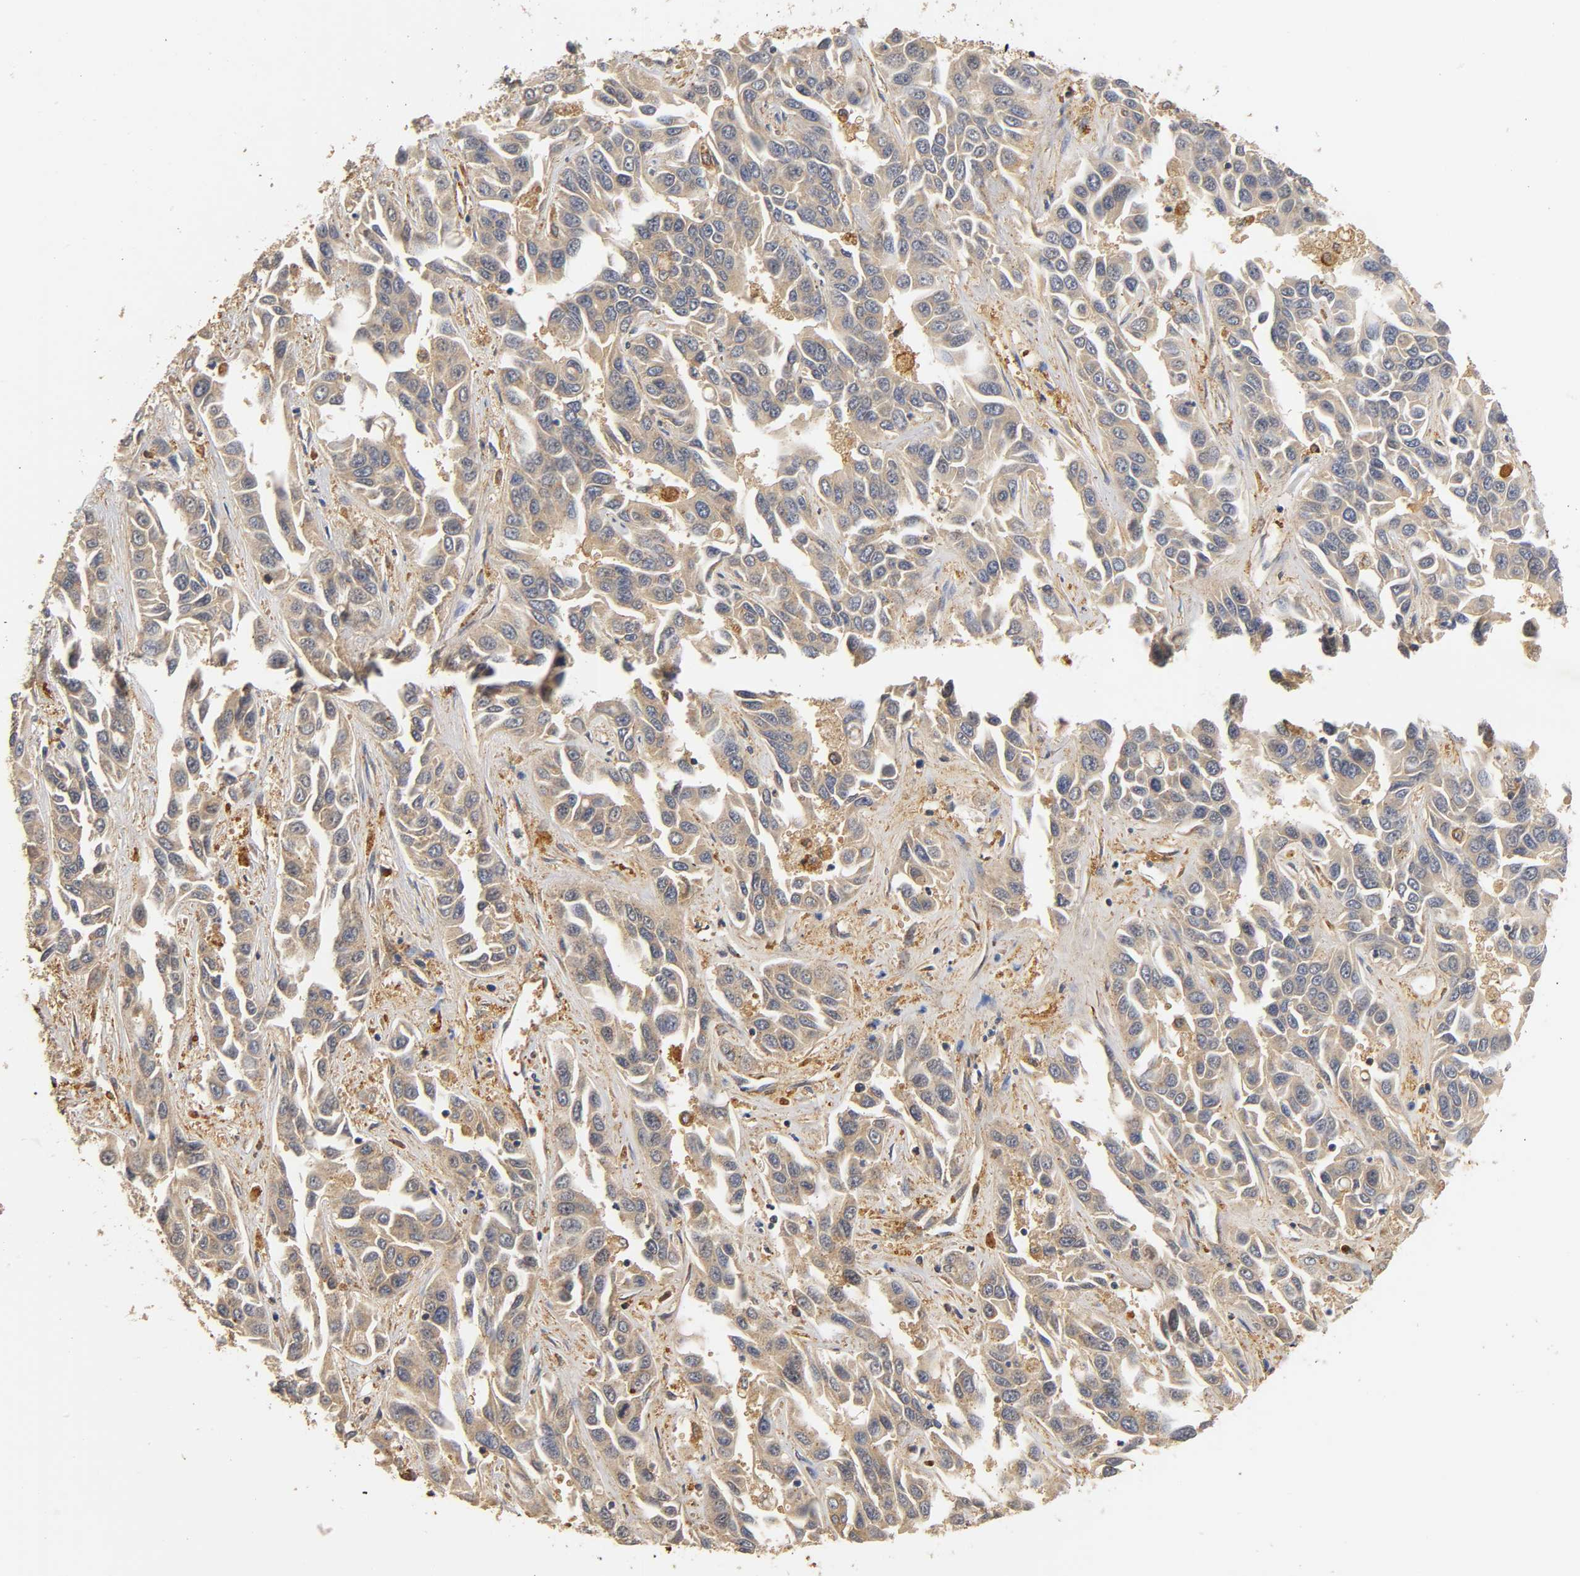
{"staining": {"intensity": "moderate", "quantity": ">75%", "location": "cytoplasmic/membranous"}, "tissue": "liver cancer", "cell_type": "Tumor cells", "image_type": "cancer", "snomed": [{"axis": "morphology", "description": "Cholangiocarcinoma"}, {"axis": "topography", "description": "Liver"}], "caption": "The immunohistochemical stain labels moderate cytoplasmic/membranous expression in tumor cells of liver cancer (cholangiocarcinoma) tissue.", "gene": "SCAP", "patient": {"sex": "female", "age": 52}}